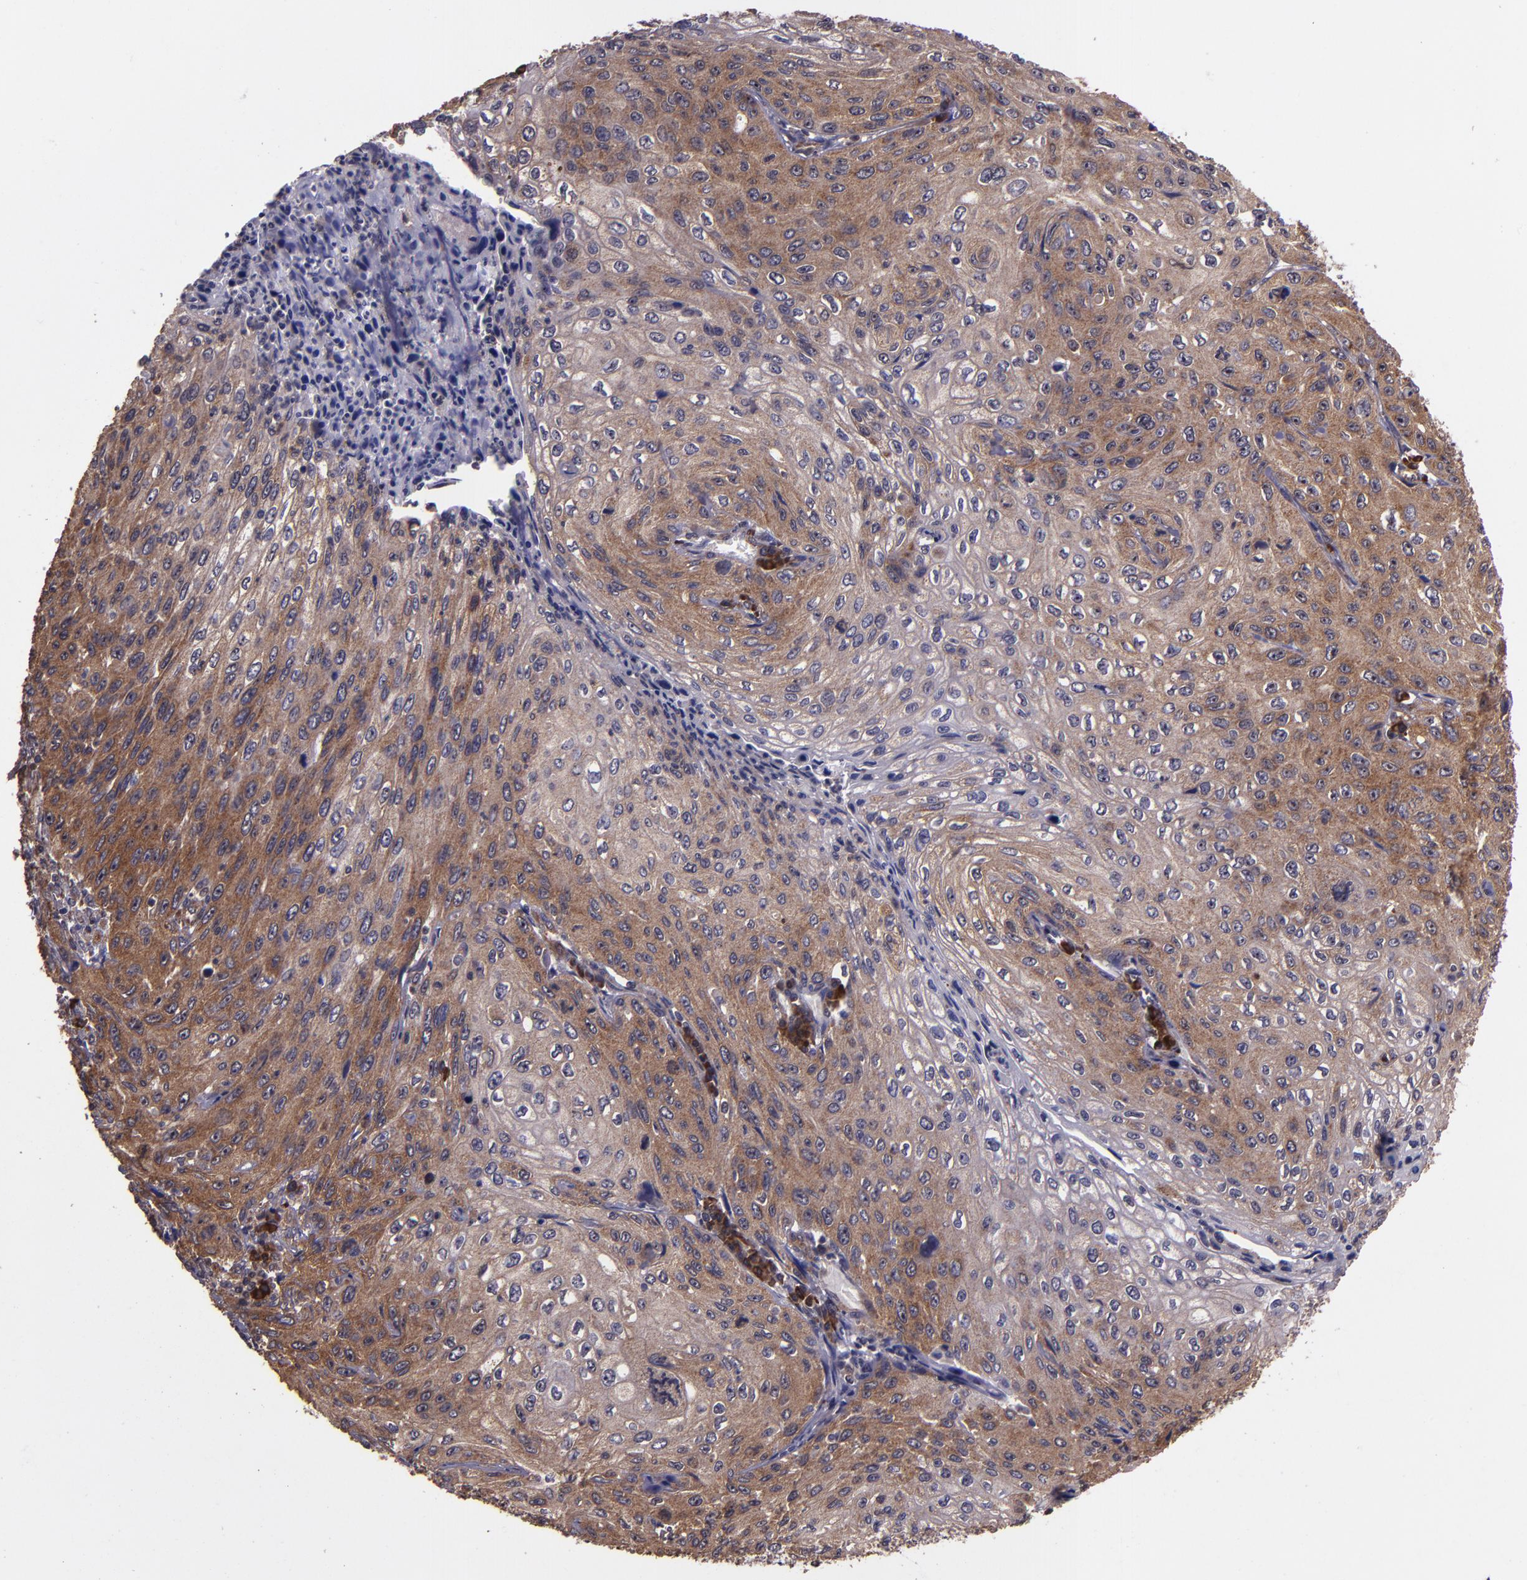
{"staining": {"intensity": "strong", "quantity": ">75%", "location": "cytoplasmic/membranous"}, "tissue": "cervical cancer", "cell_type": "Tumor cells", "image_type": "cancer", "snomed": [{"axis": "morphology", "description": "Squamous cell carcinoma, NOS"}, {"axis": "topography", "description": "Cervix"}], "caption": "Immunohistochemical staining of cervical squamous cell carcinoma demonstrates strong cytoplasmic/membranous protein expression in about >75% of tumor cells.", "gene": "USP51", "patient": {"sex": "female", "age": 32}}